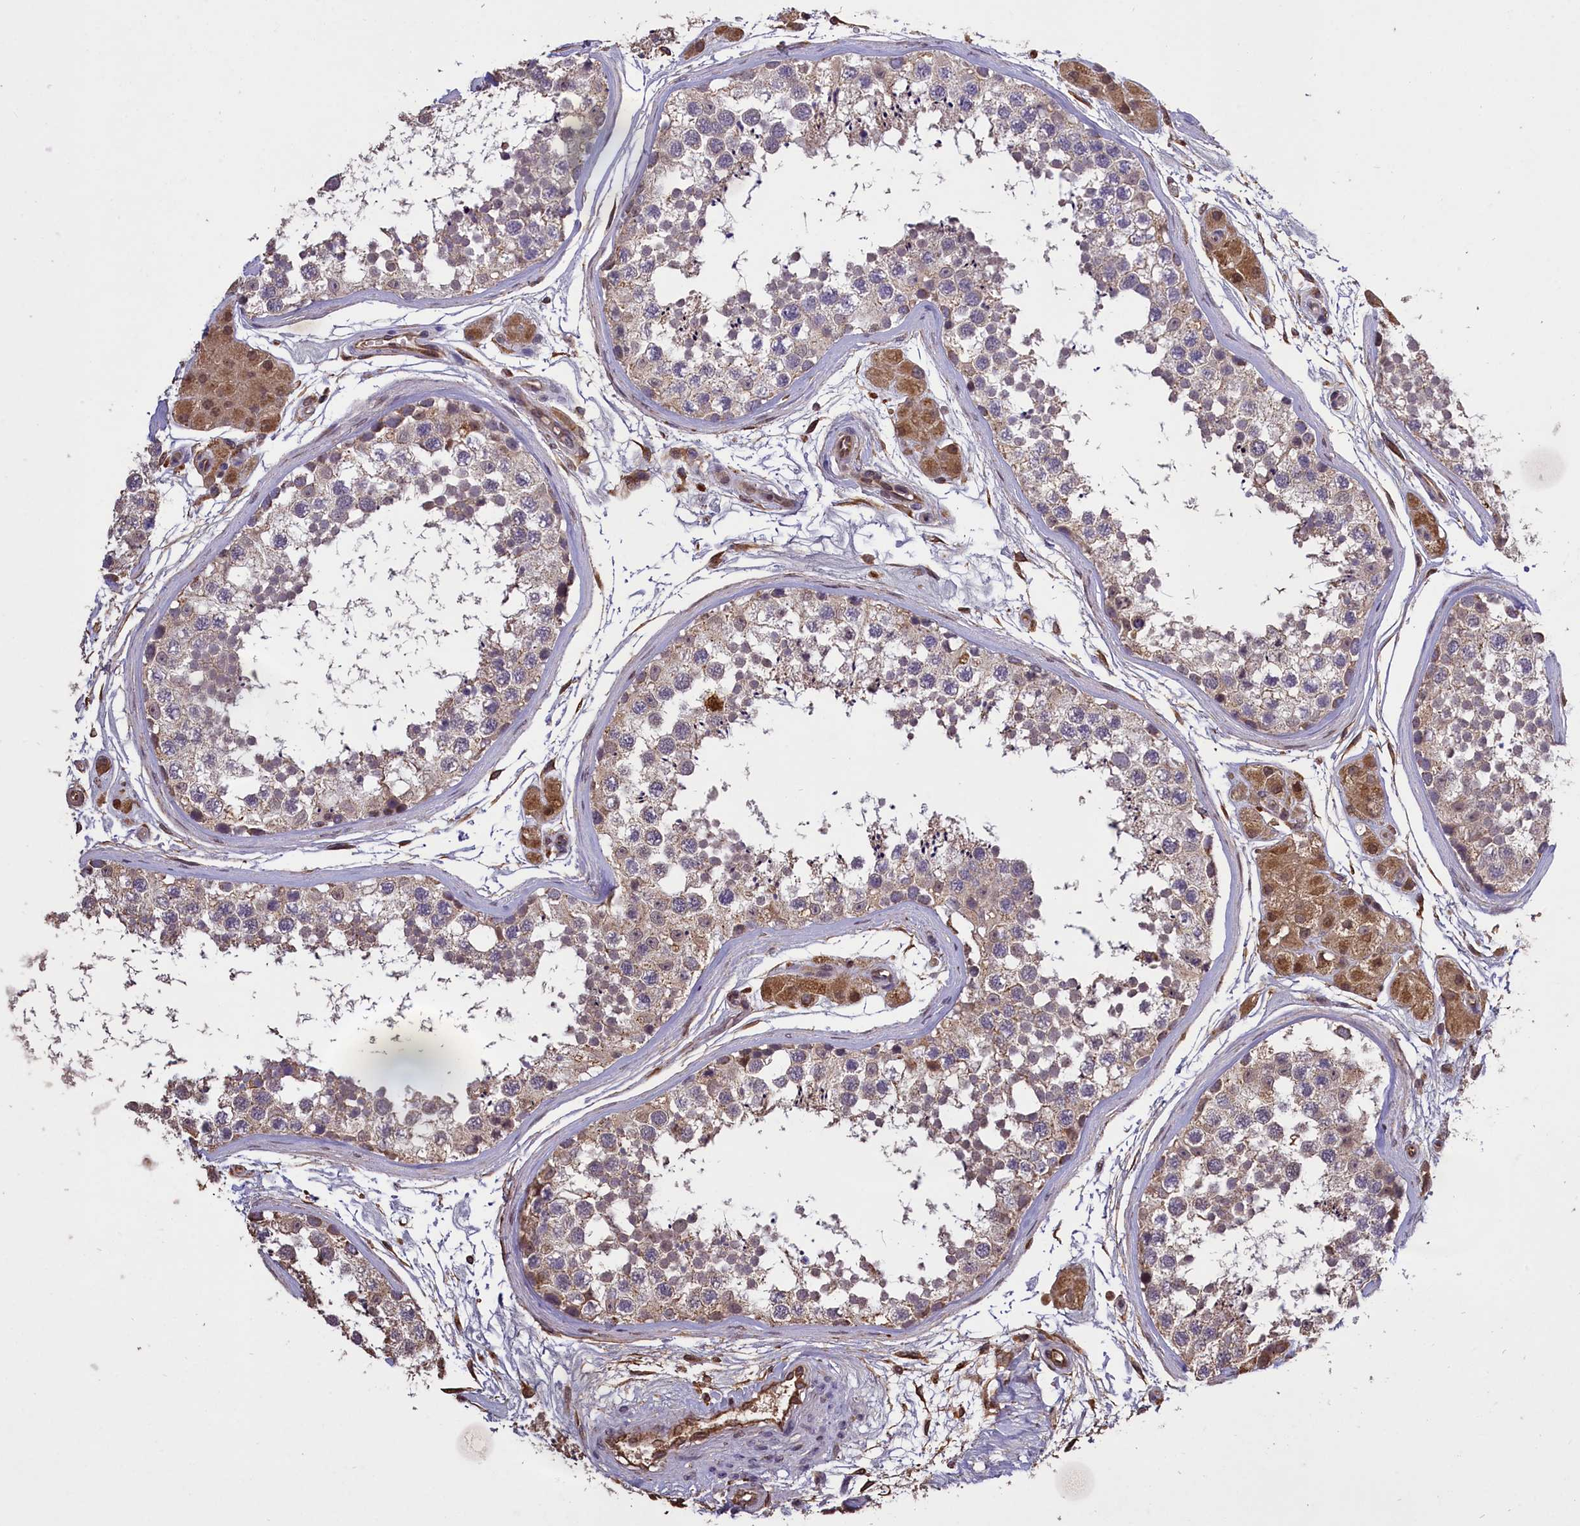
{"staining": {"intensity": "weak", "quantity": "25%-75%", "location": "cytoplasmic/membranous"}, "tissue": "testis", "cell_type": "Cells in seminiferous ducts", "image_type": "normal", "snomed": [{"axis": "morphology", "description": "Normal tissue, NOS"}, {"axis": "topography", "description": "Testis"}], "caption": "Protein expression analysis of unremarkable testis reveals weak cytoplasmic/membranous expression in approximately 25%-75% of cells in seminiferous ducts. (DAB = brown stain, brightfield microscopy at high magnification).", "gene": "CLRN2", "patient": {"sex": "male", "age": 56}}